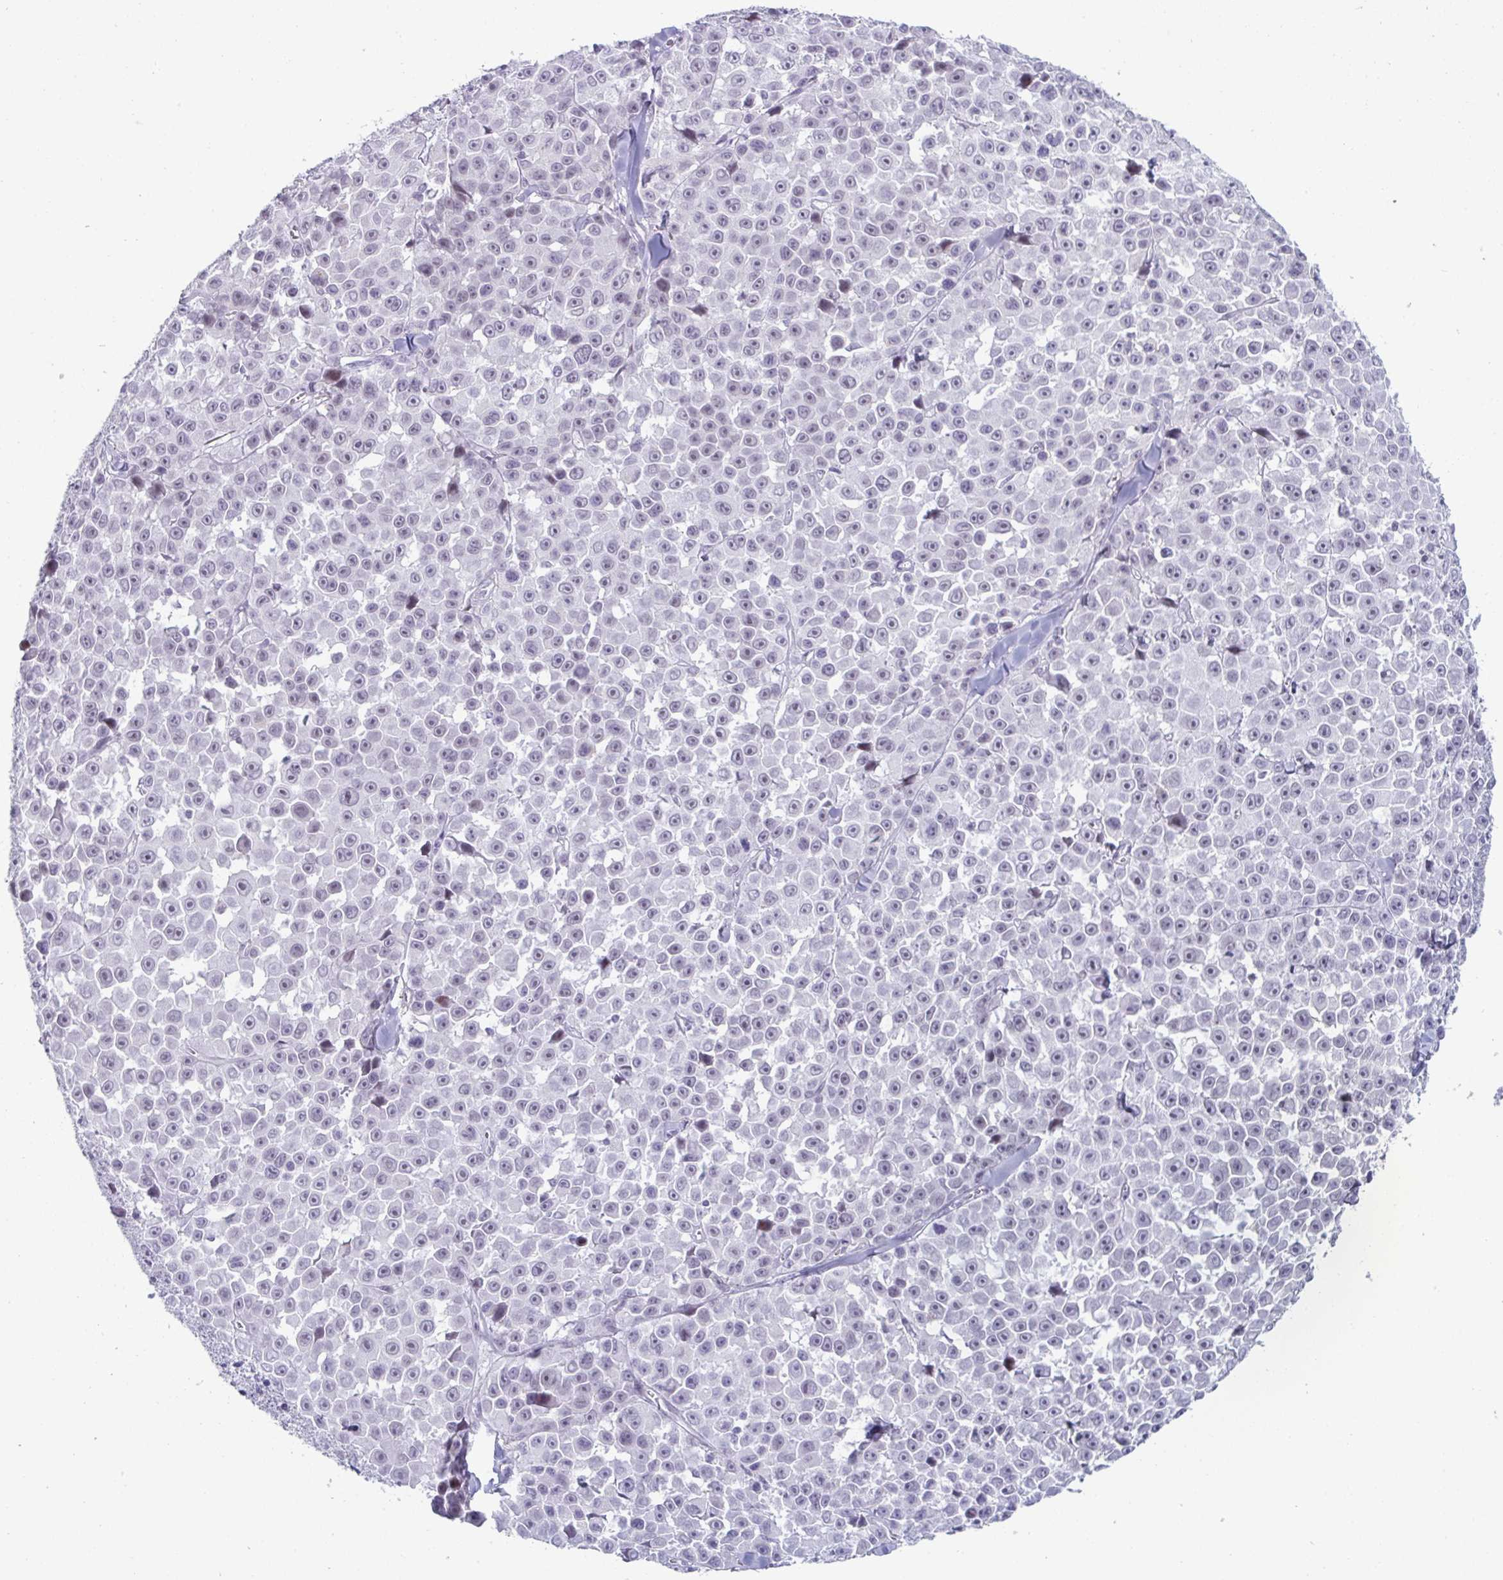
{"staining": {"intensity": "weak", "quantity": "<25%", "location": "nuclear"}, "tissue": "melanoma", "cell_type": "Tumor cells", "image_type": "cancer", "snomed": [{"axis": "morphology", "description": "Malignant melanoma, NOS"}, {"axis": "topography", "description": "Skin"}], "caption": "Tumor cells show no significant expression in melanoma.", "gene": "VSIG10L", "patient": {"sex": "female", "age": 66}}